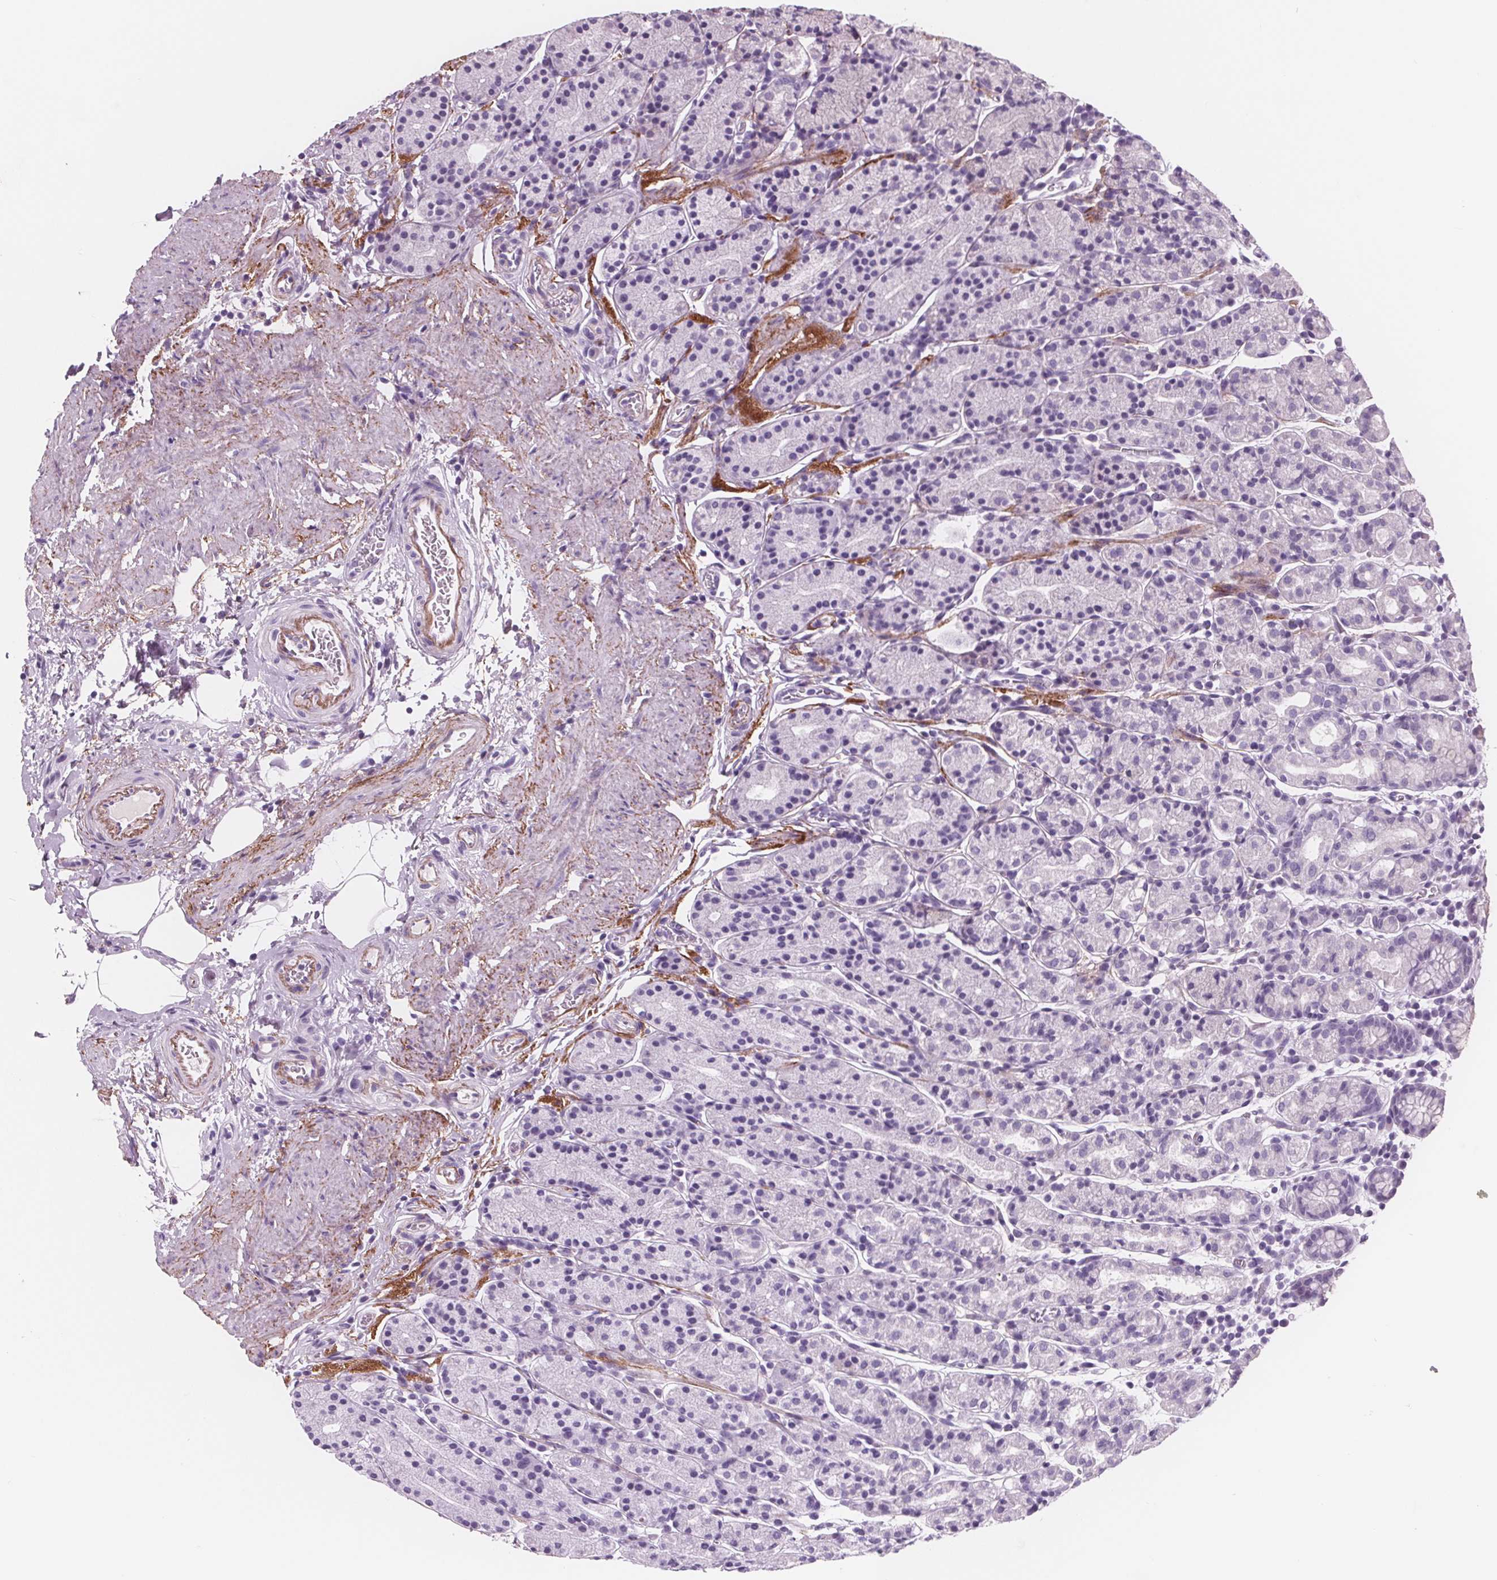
{"staining": {"intensity": "negative", "quantity": "none", "location": "none"}, "tissue": "stomach", "cell_type": "Glandular cells", "image_type": "normal", "snomed": [{"axis": "morphology", "description": "Normal tissue, NOS"}, {"axis": "topography", "description": "Stomach, upper"}, {"axis": "topography", "description": "Stomach"}], "caption": "The immunohistochemistry micrograph has no significant positivity in glandular cells of stomach. The staining was performed using DAB to visualize the protein expression in brown, while the nuclei were stained in blue with hematoxylin (Magnification: 20x).", "gene": "AMBP", "patient": {"sex": "male", "age": 62}}